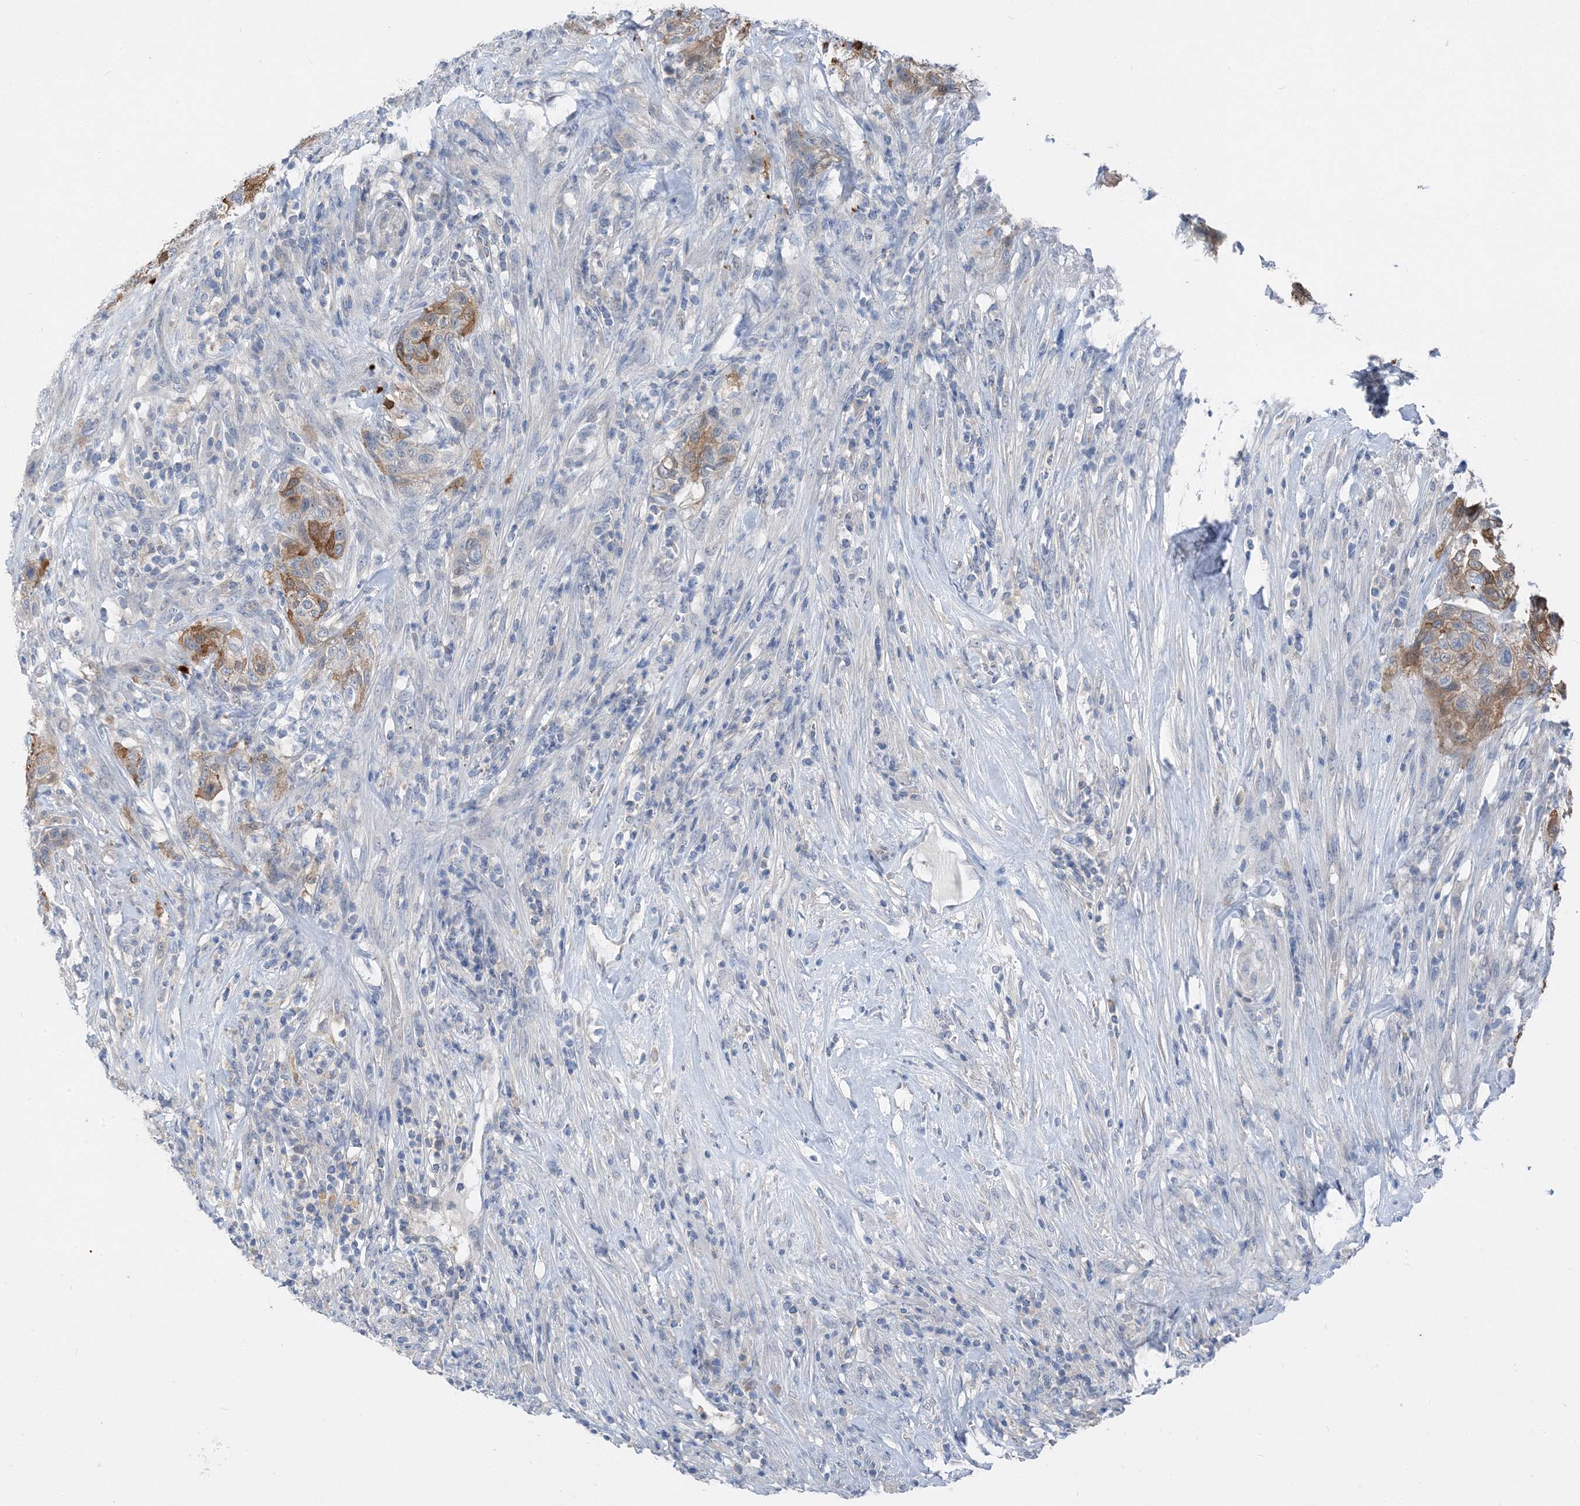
{"staining": {"intensity": "moderate", "quantity": "25%-75%", "location": "cytoplasmic/membranous"}, "tissue": "urothelial cancer", "cell_type": "Tumor cells", "image_type": "cancer", "snomed": [{"axis": "morphology", "description": "Urothelial carcinoma, High grade"}, {"axis": "topography", "description": "Urinary bladder"}], "caption": "About 25%-75% of tumor cells in urothelial cancer show moderate cytoplasmic/membranous protein staining as visualized by brown immunohistochemical staining.", "gene": "NCOA7", "patient": {"sex": "male", "age": 35}}